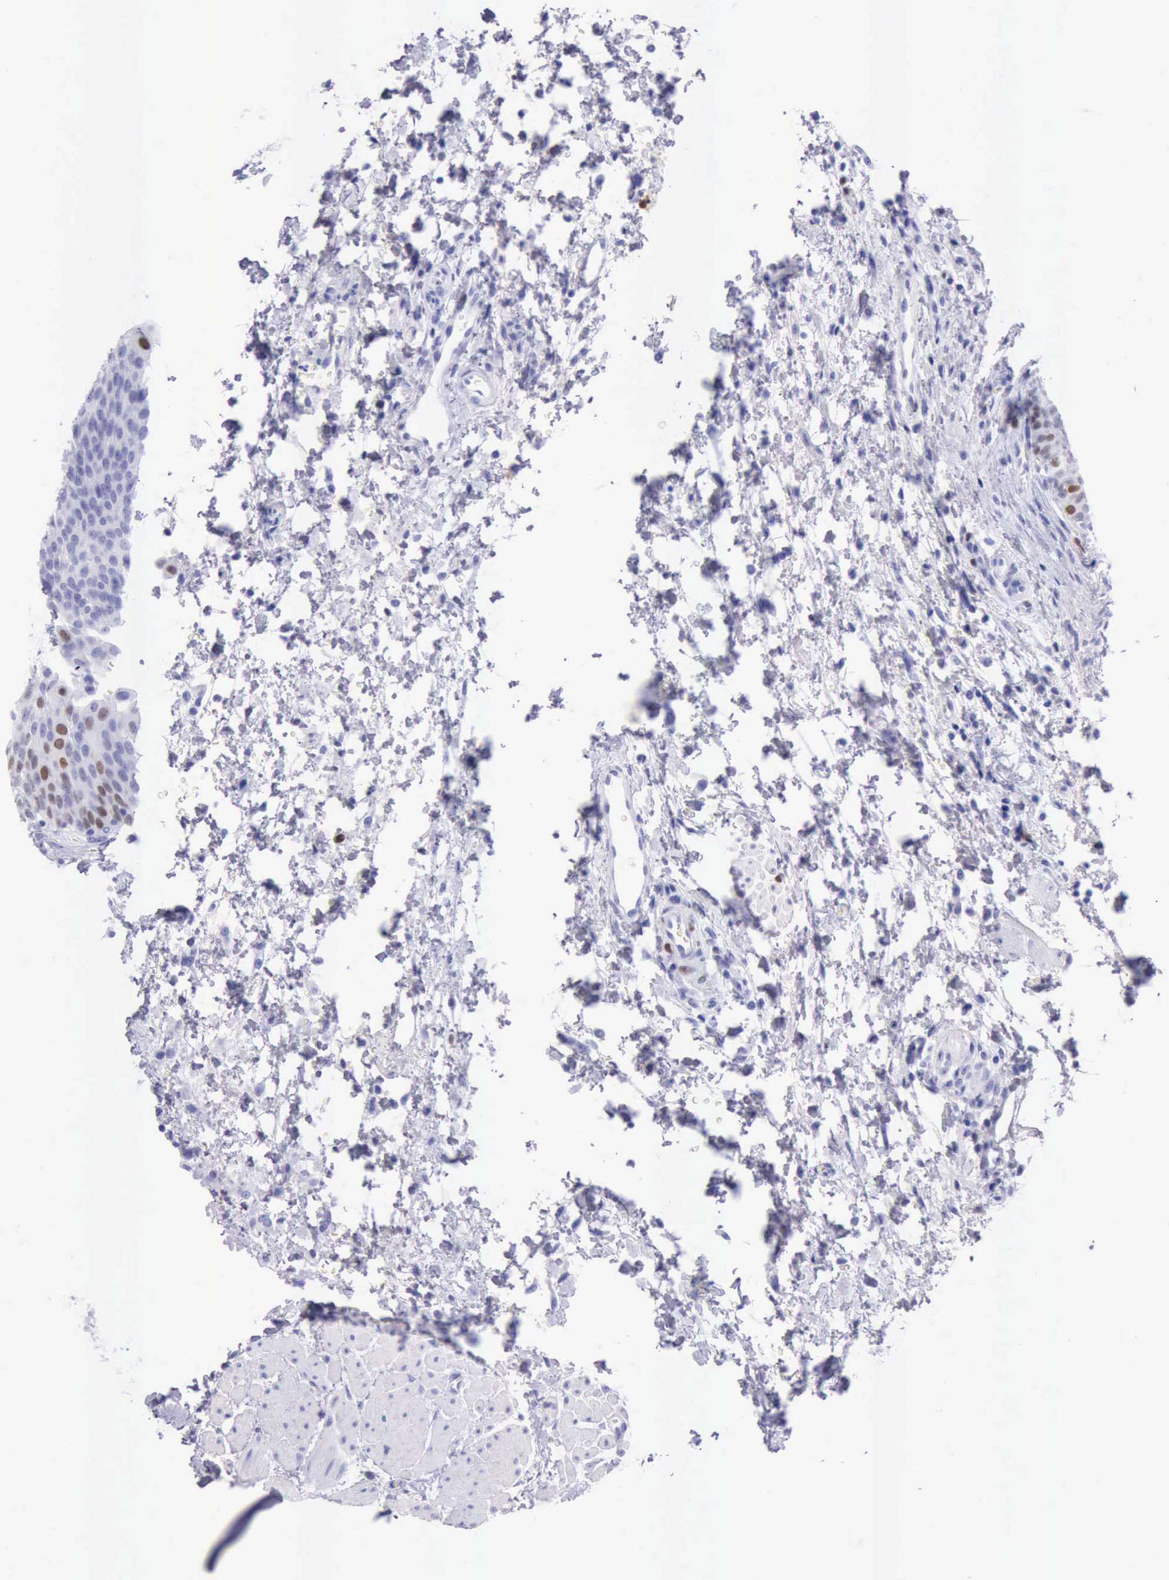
{"staining": {"intensity": "moderate", "quantity": "<25%", "location": "nuclear"}, "tissue": "urinary bladder", "cell_type": "Urothelial cells", "image_type": "normal", "snomed": [{"axis": "morphology", "description": "Normal tissue, NOS"}, {"axis": "topography", "description": "Smooth muscle"}, {"axis": "topography", "description": "Urinary bladder"}], "caption": "Urothelial cells show low levels of moderate nuclear expression in about <25% of cells in unremarkable urinary bladder.", "gene": "MCM2", "patient": {"sex": "male", "age": 35}}